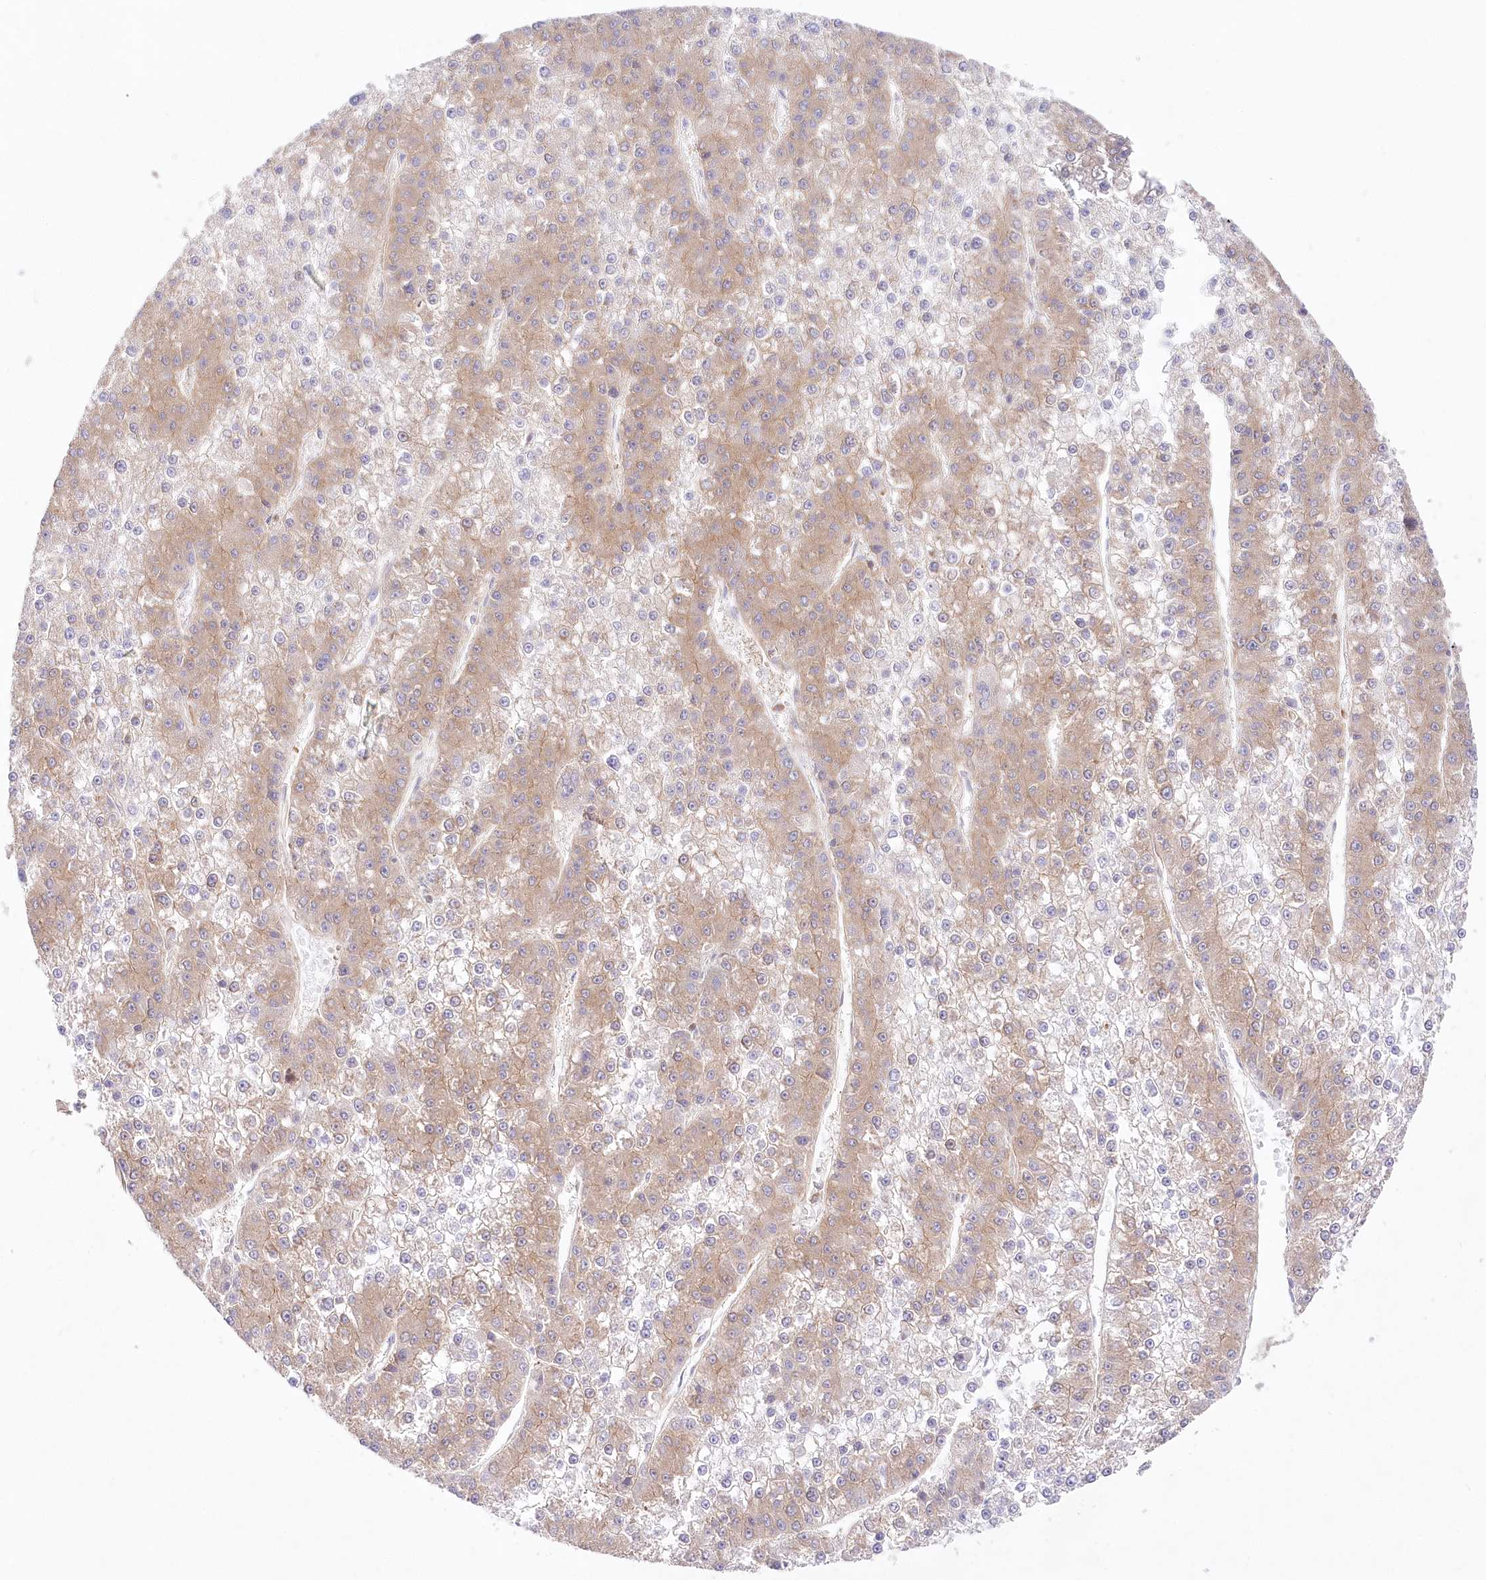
{"staining": {"intensity": "weak", "quantity": "25%-75%", "location": "cytoplasmic/membranous"}, "tissue": "liver cancer", "cell_type": "Tumor cells", "image_type": "cancer", "snomed": [{"axis": "morphology", "description": "Carcinoma, Hepatocellular, NOS"}, {"axis": "topography", "description": "Liver"}], "caption": "DAB immunohistochemical staining of human liver cancer displays weak cytoplasmic/membranous protein positivity in about 25%-75% of tumor cells. The staining is performed using DAB (3,3'-diaminobenzidine) brown chromogen to label protein expression. The nuclei are counter-stained blue using hematoxylin.", "gene": "ABRAXAS2", "patient": {"sex": "female", "age": 73}}